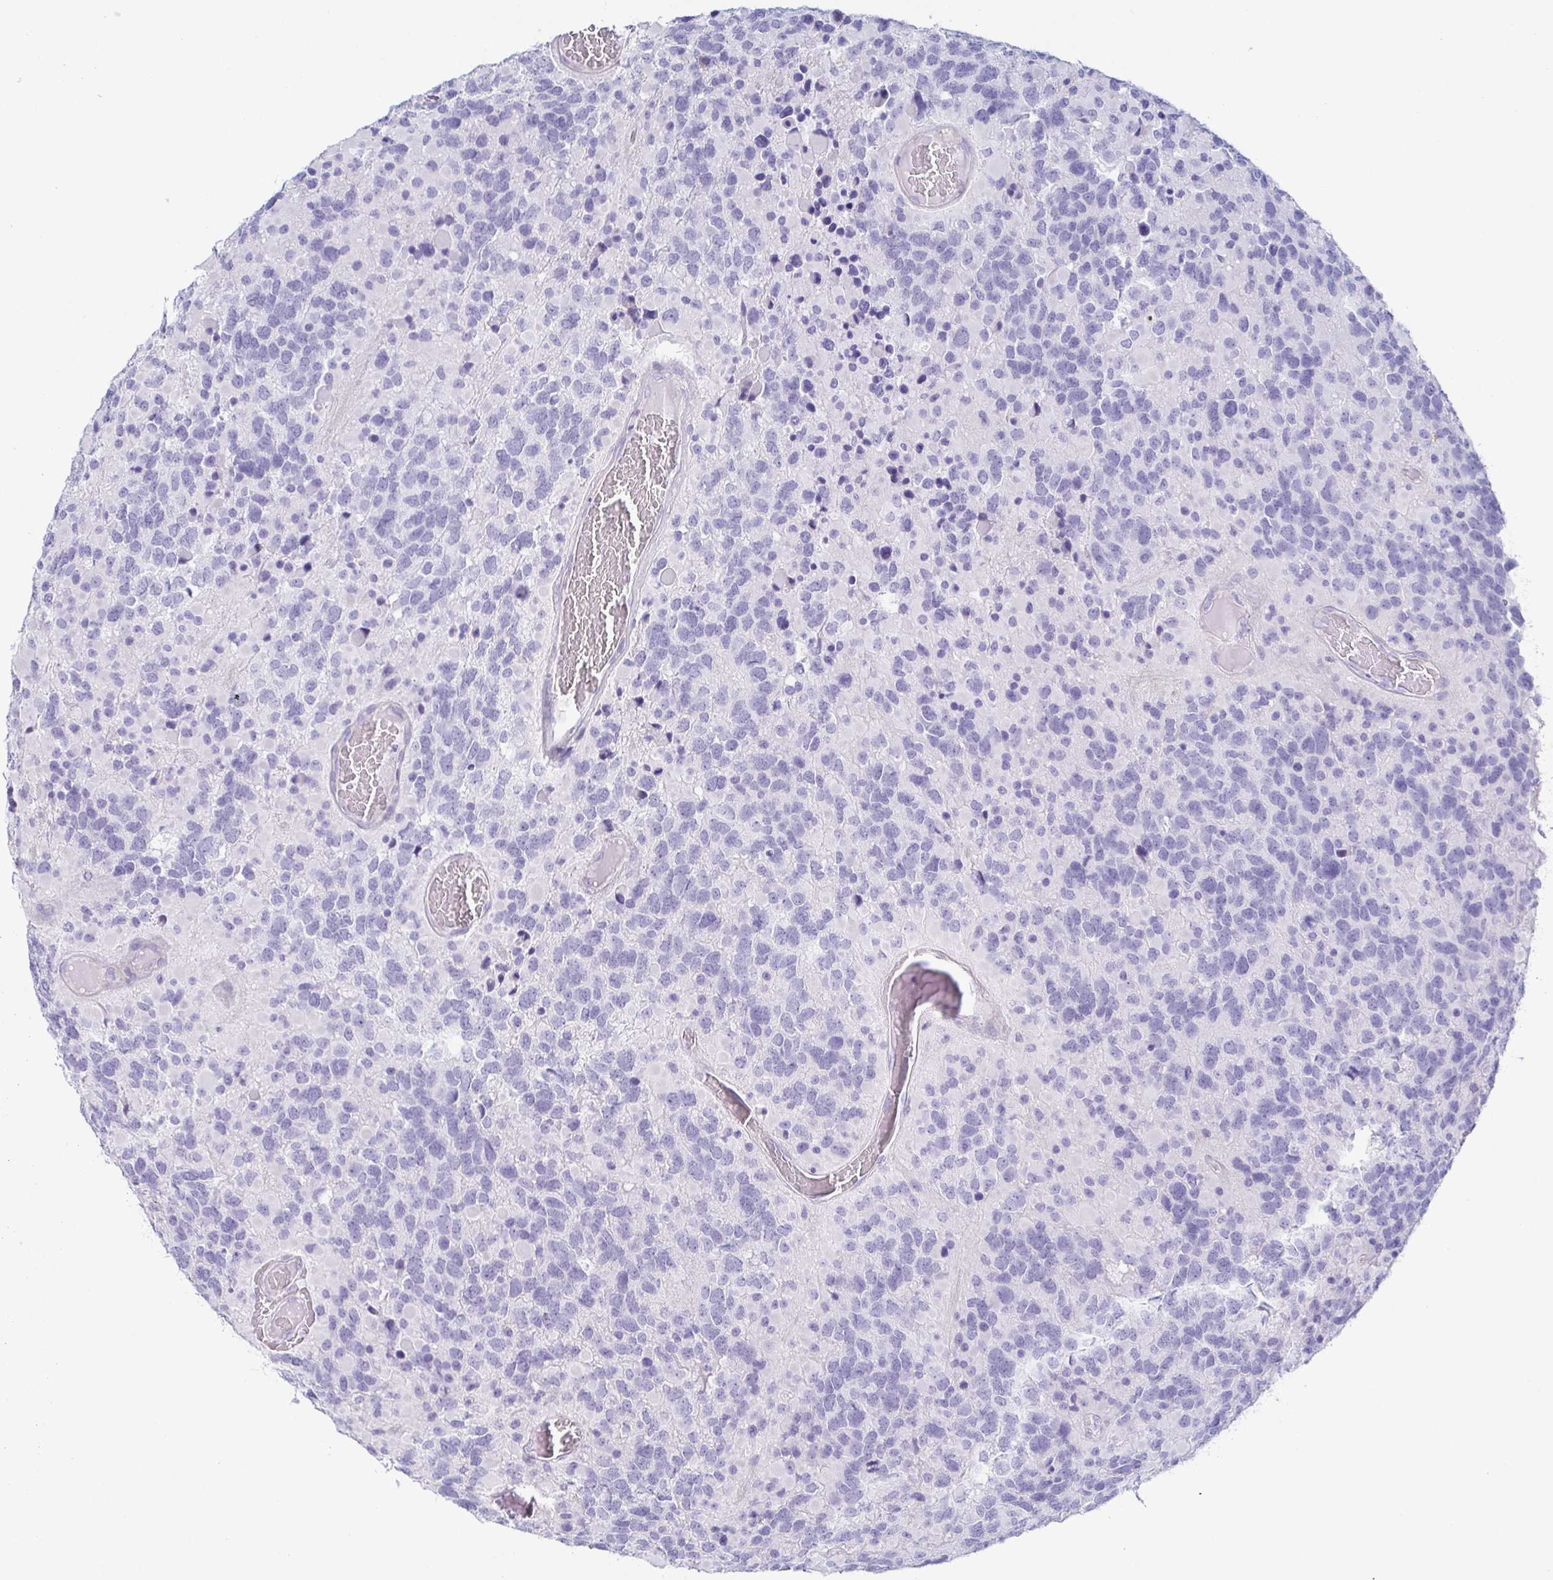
{"staining": {"intensity": "negative", "quantity": "none", "location": "none"}, "tissue": "glioma", "cell_type": "Tumor cells", "image_type": "cancer", "snomed": [{"axis": "morphology", "description": "Glioma, malignant, High grade"}, {"axis": "topography", "description": "Brain"}], "caption": "This is a image of immunohistochemistry (IHC) staining of malignant glioma (high-grade), which shows no expression in tumor cells.", "gene": "PRR4", "patient": {"sex": "female", "age": 40}}